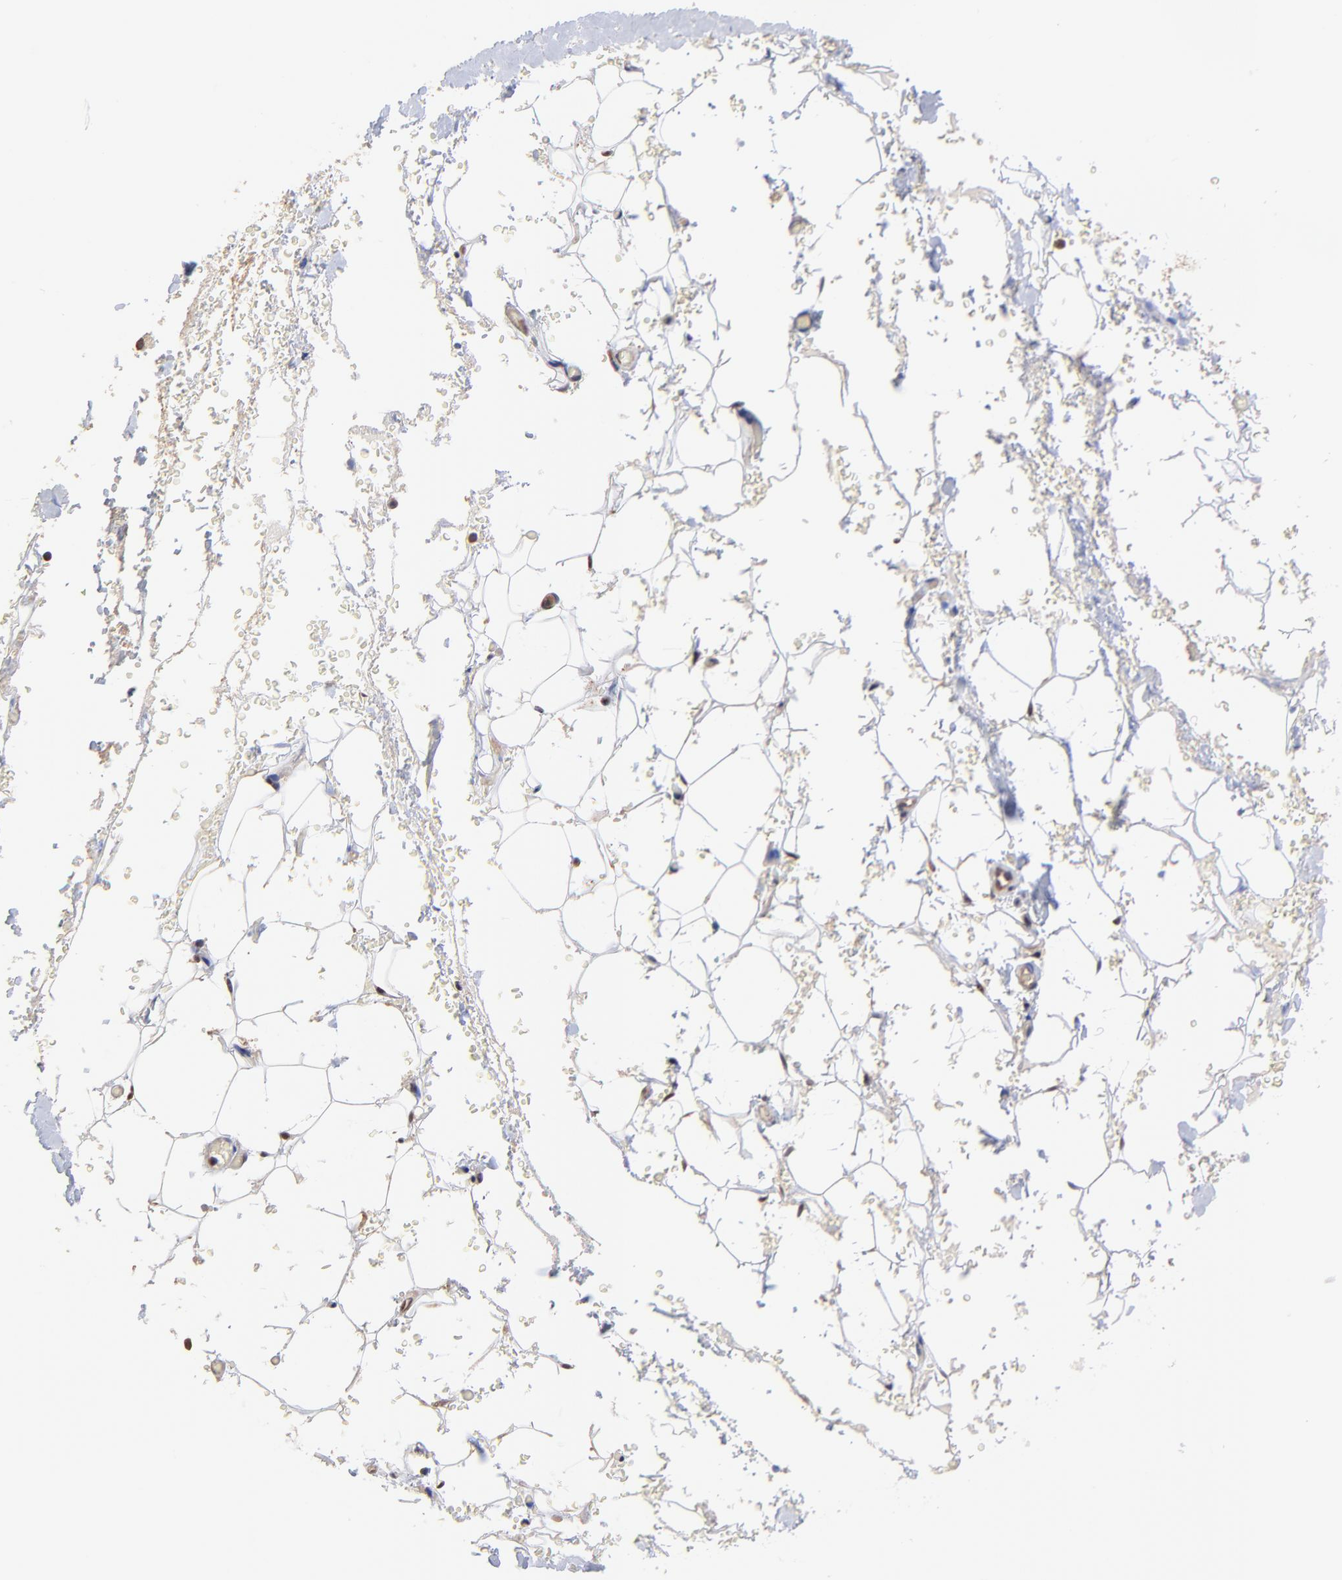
{"staining": {"intensity": "moderate", "quantity": ">75%", "location": "nuclear"}, "tissue": "adipose tissue", "cell_type": "Adipocytes", "image_type": "normal", "snomed": [{"axis": "morphology", "description": "Normal tissue, NOS"}, {"axis": "morphology", "description": "Inflammation, NOS"}, {"axis": "topography", "description": "Breast"}], "caption": "Brown immunohistochemical staining in normal adipose tissue demonstrates moderate nuclear staining in about >75% of adipocytes.", "gene": "PSMA6", "patient": {"sex": "female", "age": 65}}